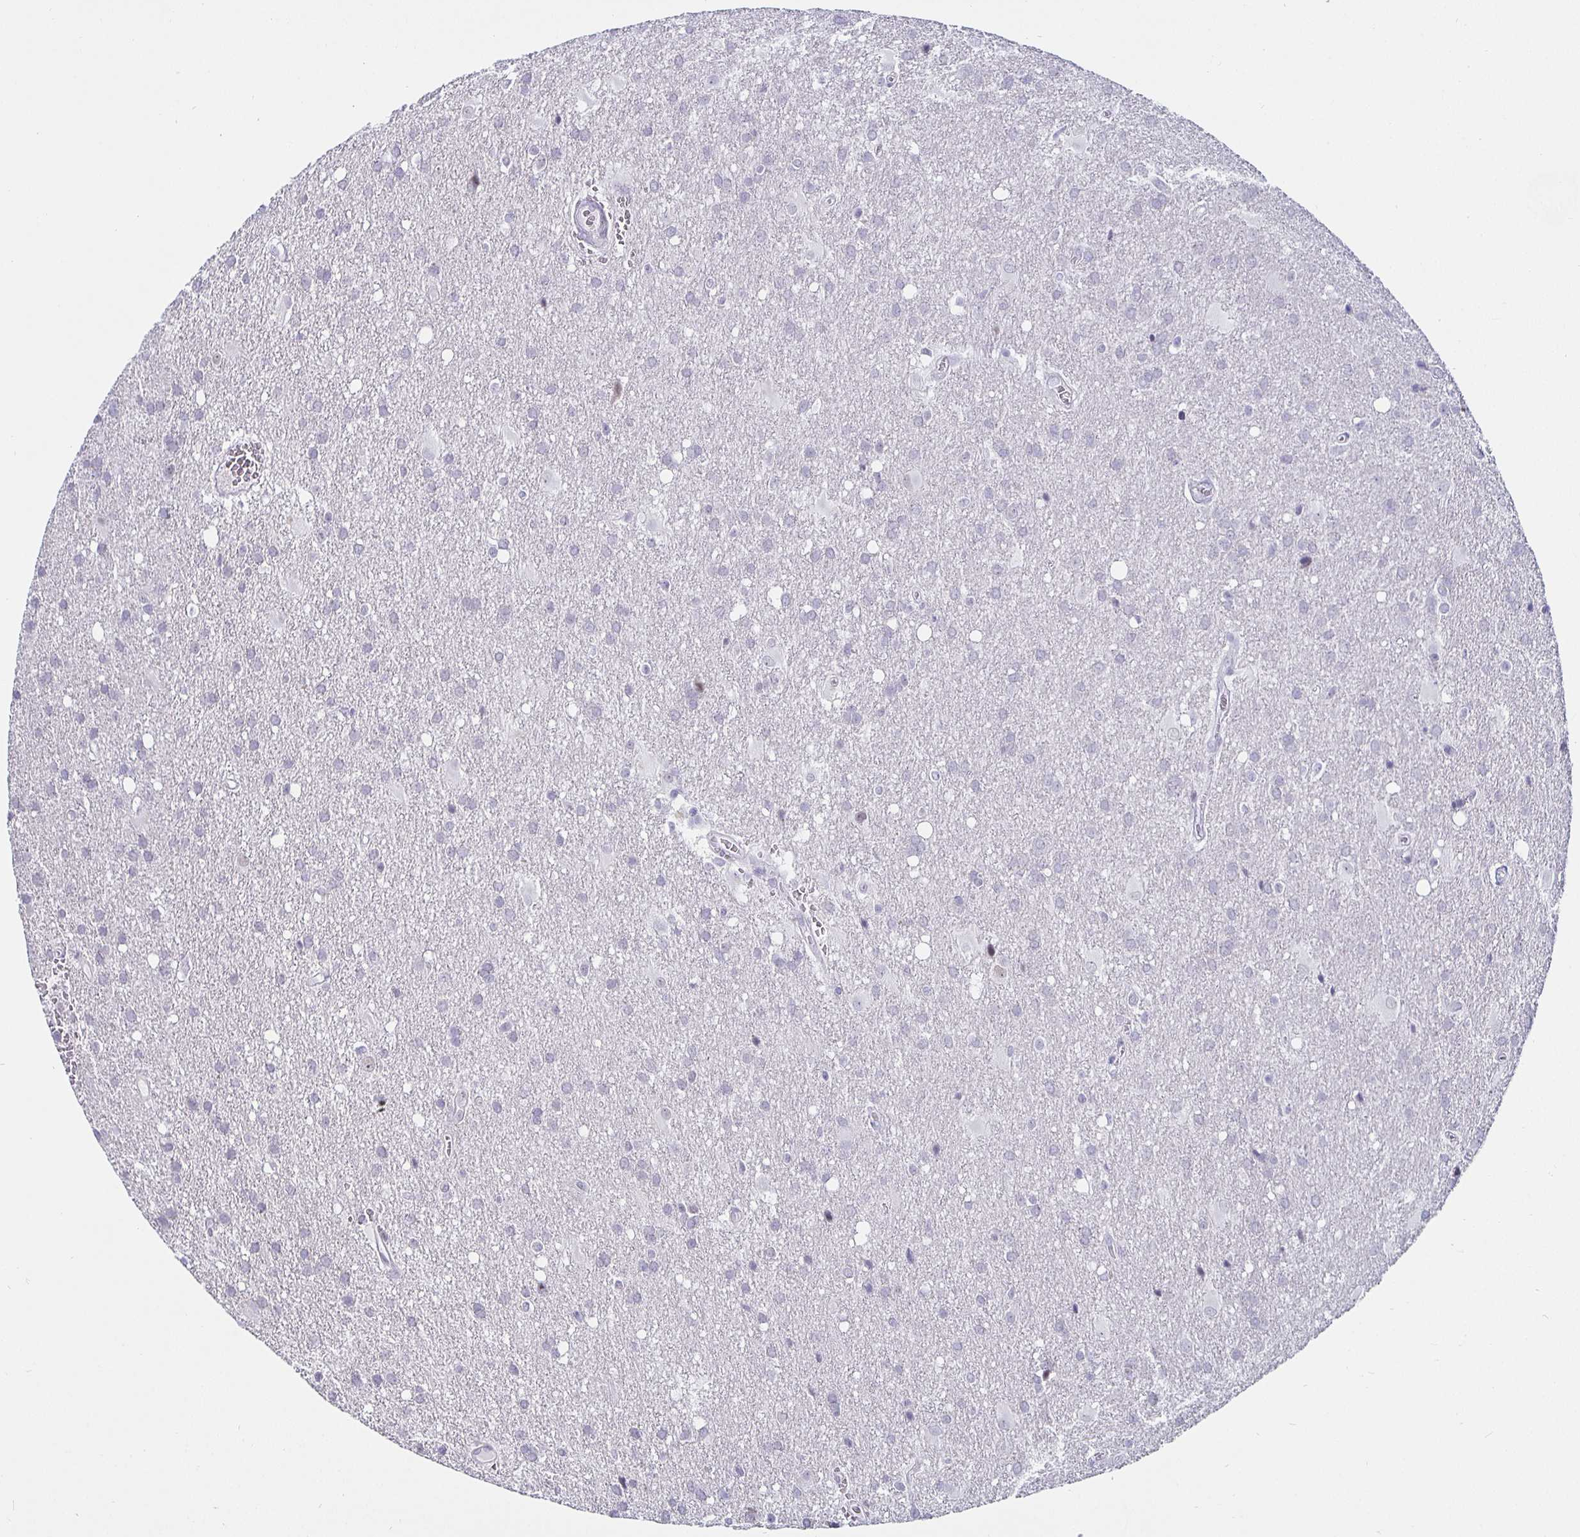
{"staining": {"intensity": "negative", "quantity": "none", "location": "none"}, "tissue": "glioma", "cell_type": "Tumor cells", "image_type": "cancer", "snomed": [{"axis": "morphology", "description": "Glioma, malignant, Low grade"}, {"axis": "topography", "description": "Brain"}], "caption": "Histopathology image shows no significant protein staining in tumor cells of malignant glioma (low-grade). The staining was performed using DAB (3,3'-diaminobenzidine) to visualize the protein expression in brown, while the nuclei were stained in blue with hematoxylin (Magnification: 20x).", "gene": "MLH1", "patient": {"sex": "male", "age": 66}}